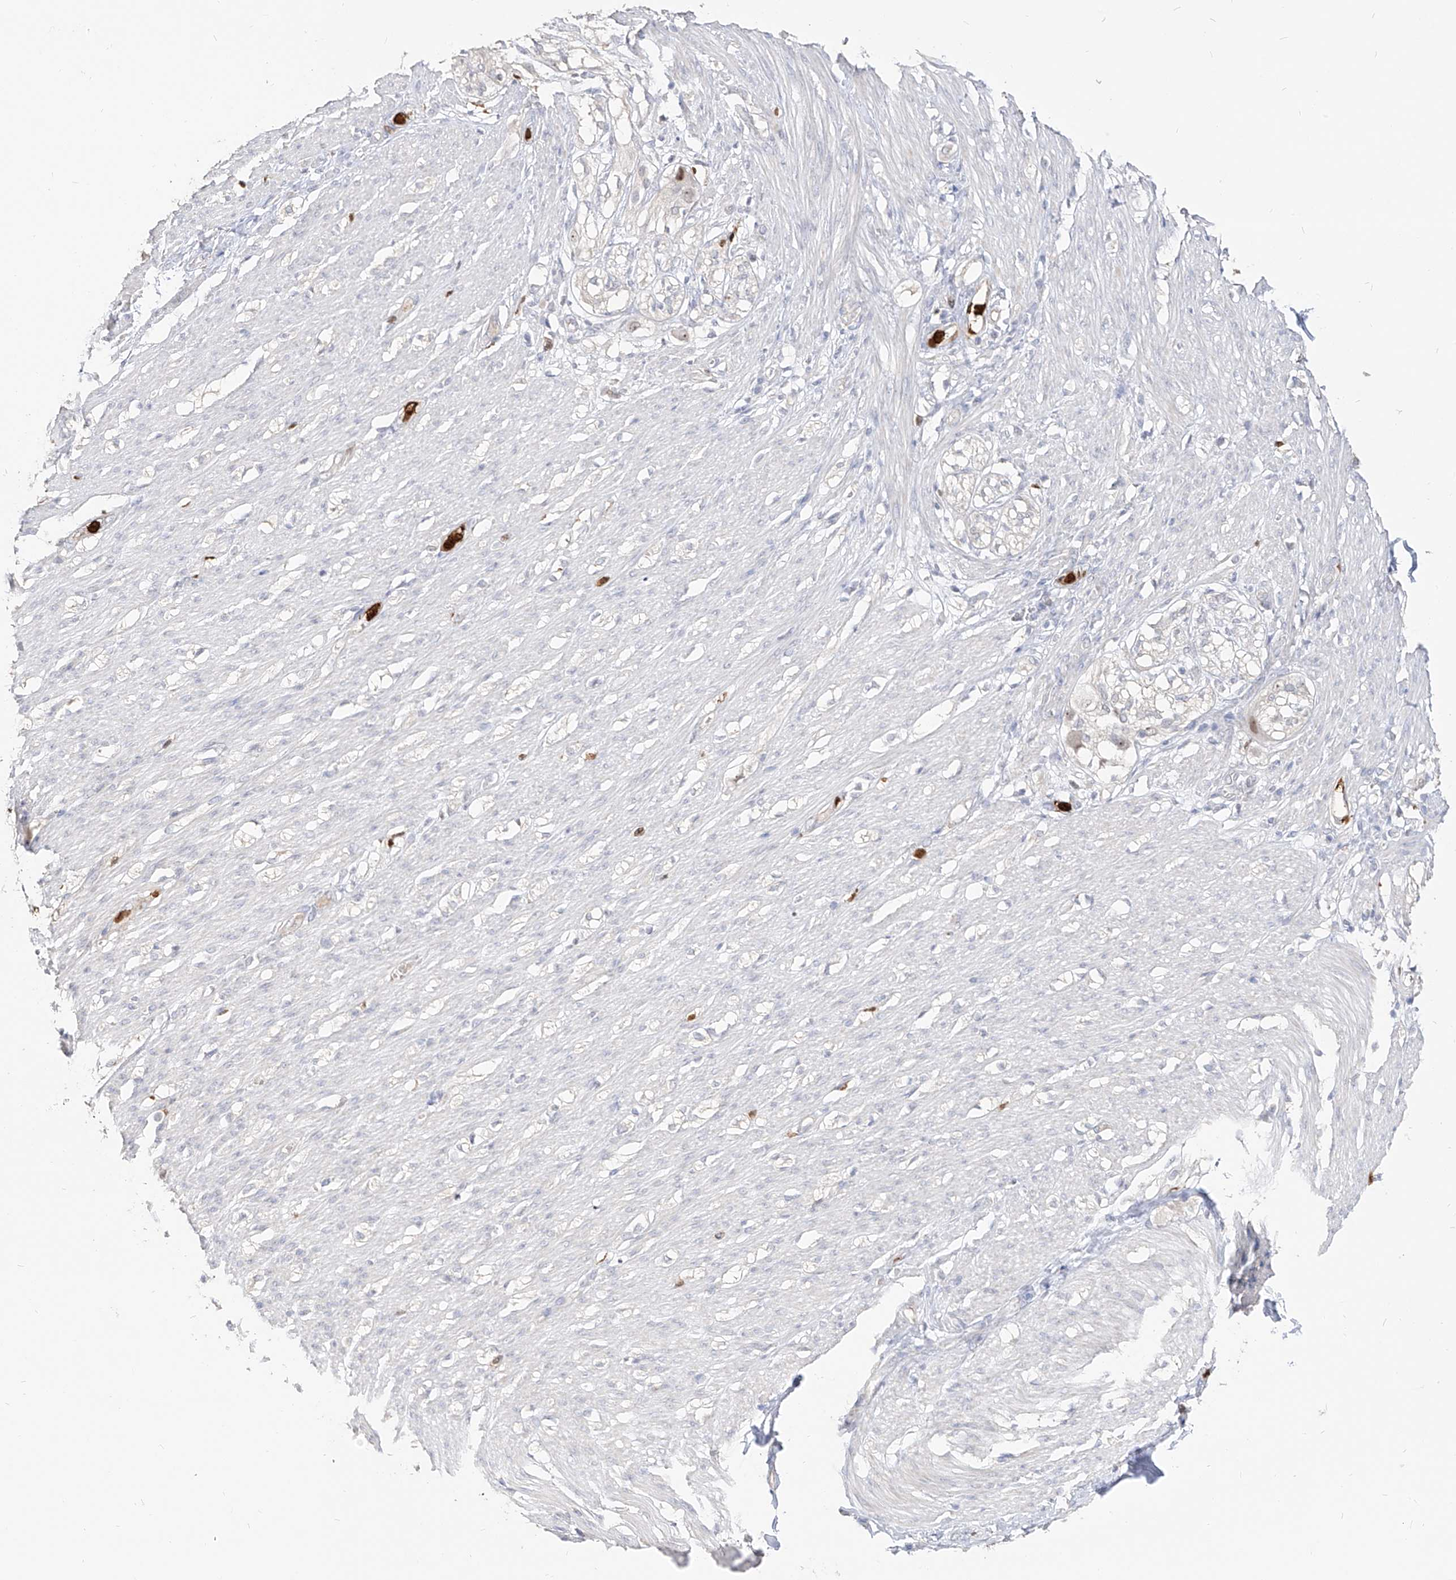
{"staining": {"intensity": "weak", "quantity": "<25%", "location": "cytoplasmic/membranous"}, "tissue": "smooth muscle", "cell_type": "Smooth muscle cells", "image_type": "normal", "snomed": [{"axis": "morphology", "description": "Normal tissue, NOS"}, {"axis": "morphology", "description": "Adenocarcinoma, NOS"}, {"axis": "topography", "description": "Colon"}, {"axis": "topography", "description": "Peripheral nerve tissue"}], "caption": "This is a photomicrograph of immunohistochemistry staining of benign smooth muscle, which shows no expression in smooth muscle cells.", "gene": "ZNF227", "patient": {"sex": "male", "age": 14}}